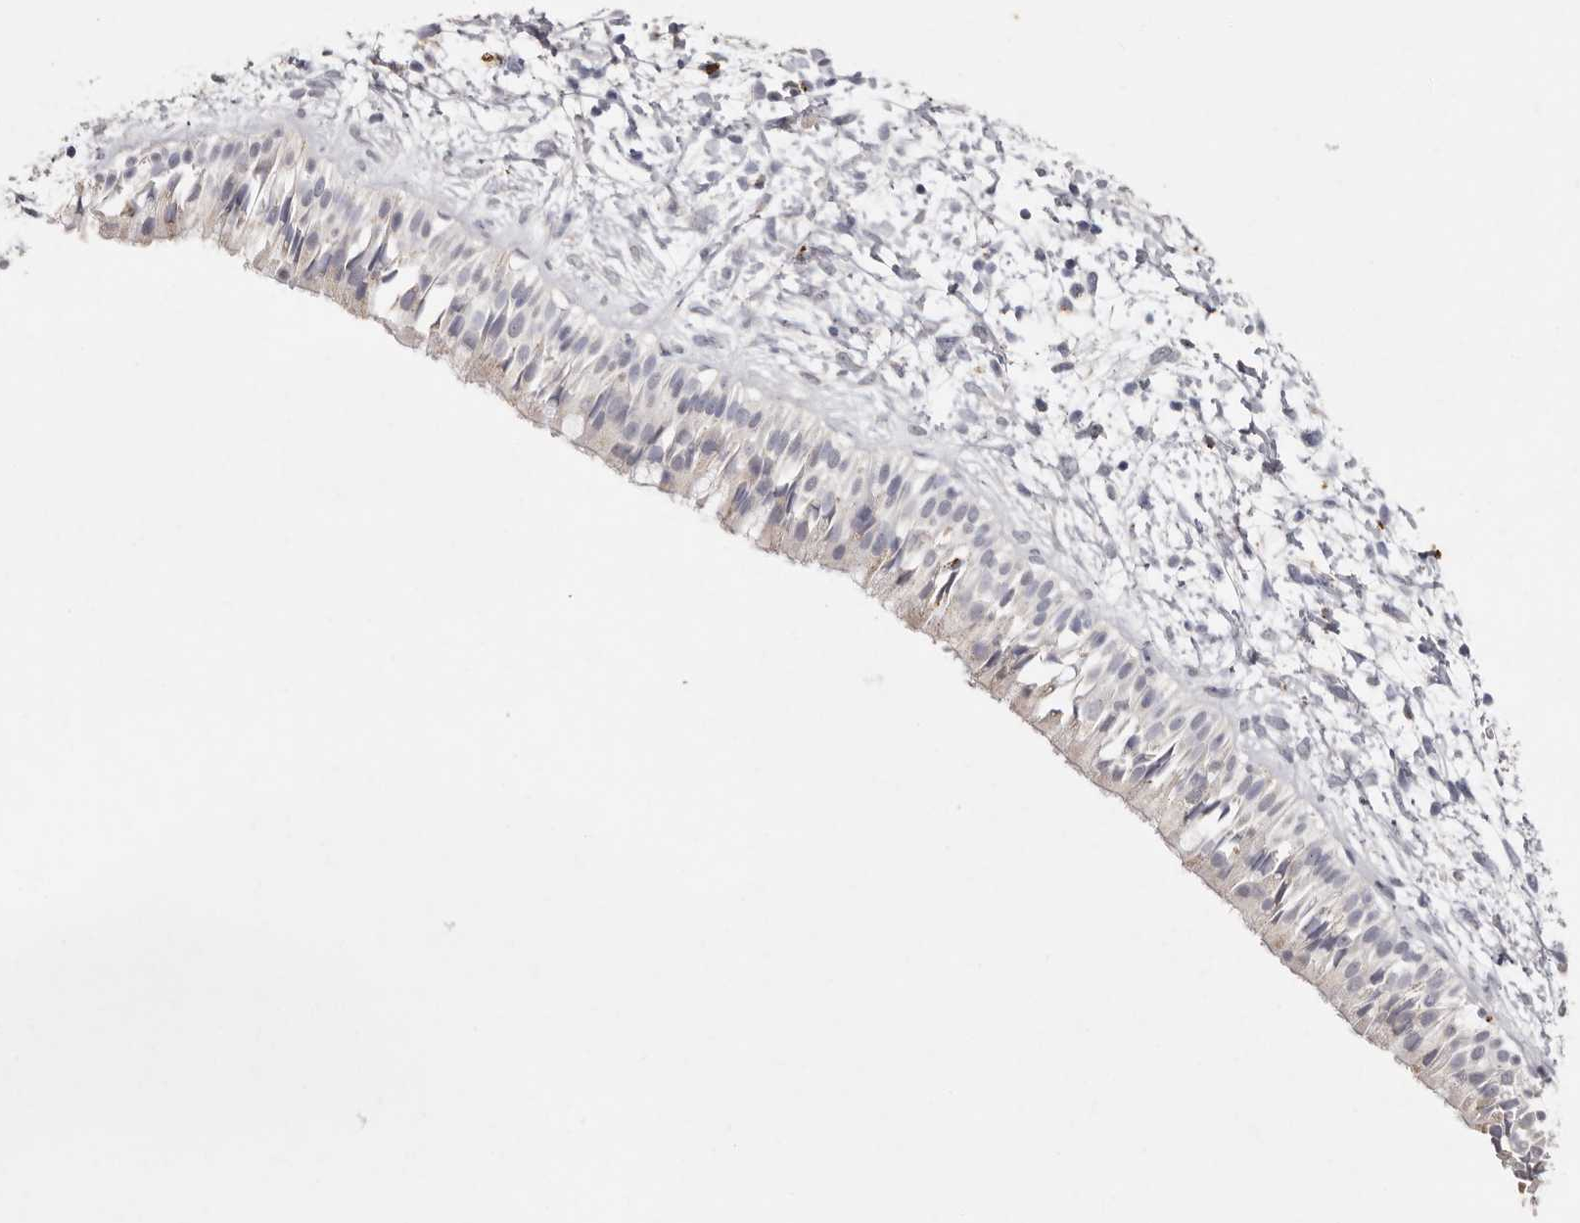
{"staining": {"intensity": "moderate", "quantity": "<25%", "location": "cytoplasmic/membranous"}, "tissue": "nasopharynx", "cell_type": "Respiratory epithelial cells", "image_type": "normal", "snomed": [{"axis": "morphology", "description": "Normal tissue, NOS"}, {"axis": "topography", "description": "Nasopharynx"}], "caption": "IHC micrograph of unremarkable nasopharynx: nasopharynx stained using immunohistochemistry exhibits low levels of moderate protein expression localized specifically in the cytoplasmic/membranous of respiratory epithelial cells, appearing as a cytoplasmic/membranous brown color.", "gene": "FAM185A", "patient": {"sex": "male", "age": 22}}